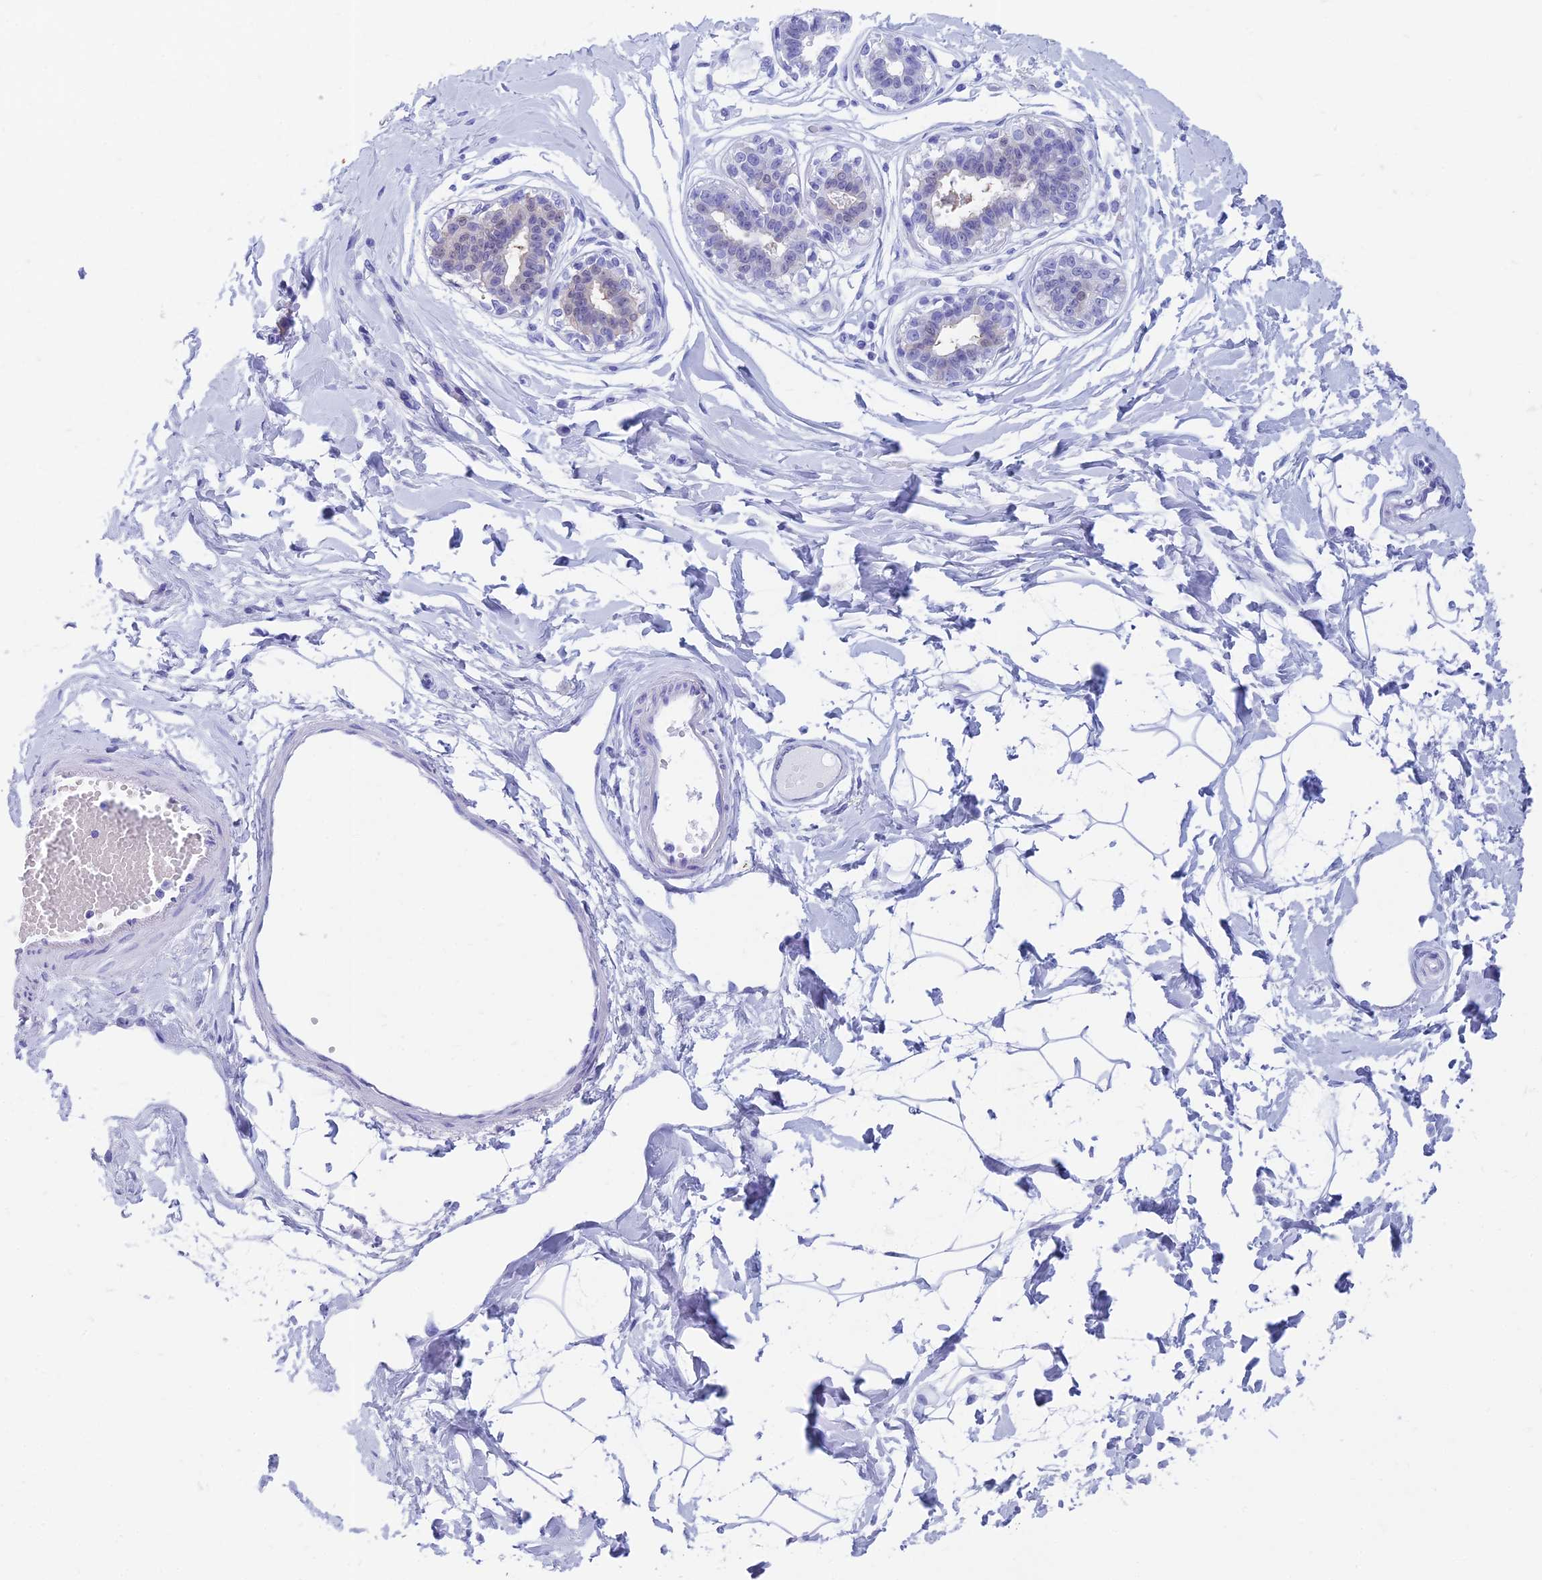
{"staining": {"intensity": "negative", "quantity": "none", "location": "none"}, "tissue": "breast", "cell_type": "Adipocytes", "image_type": "normal", "snomed": [{"axis": "morphology", "description": "Normal tissue, NOS"}, {"axis": "topography", "description": "Breast"}], "caption": "Immunohistochemistry (IHC) histopathology image of normal breast: human breast stained with DAB demonstrates no significant protein staining in adipocytes.", "gene": "CAPS", "patient": {"sex": "female", "age": 45}}